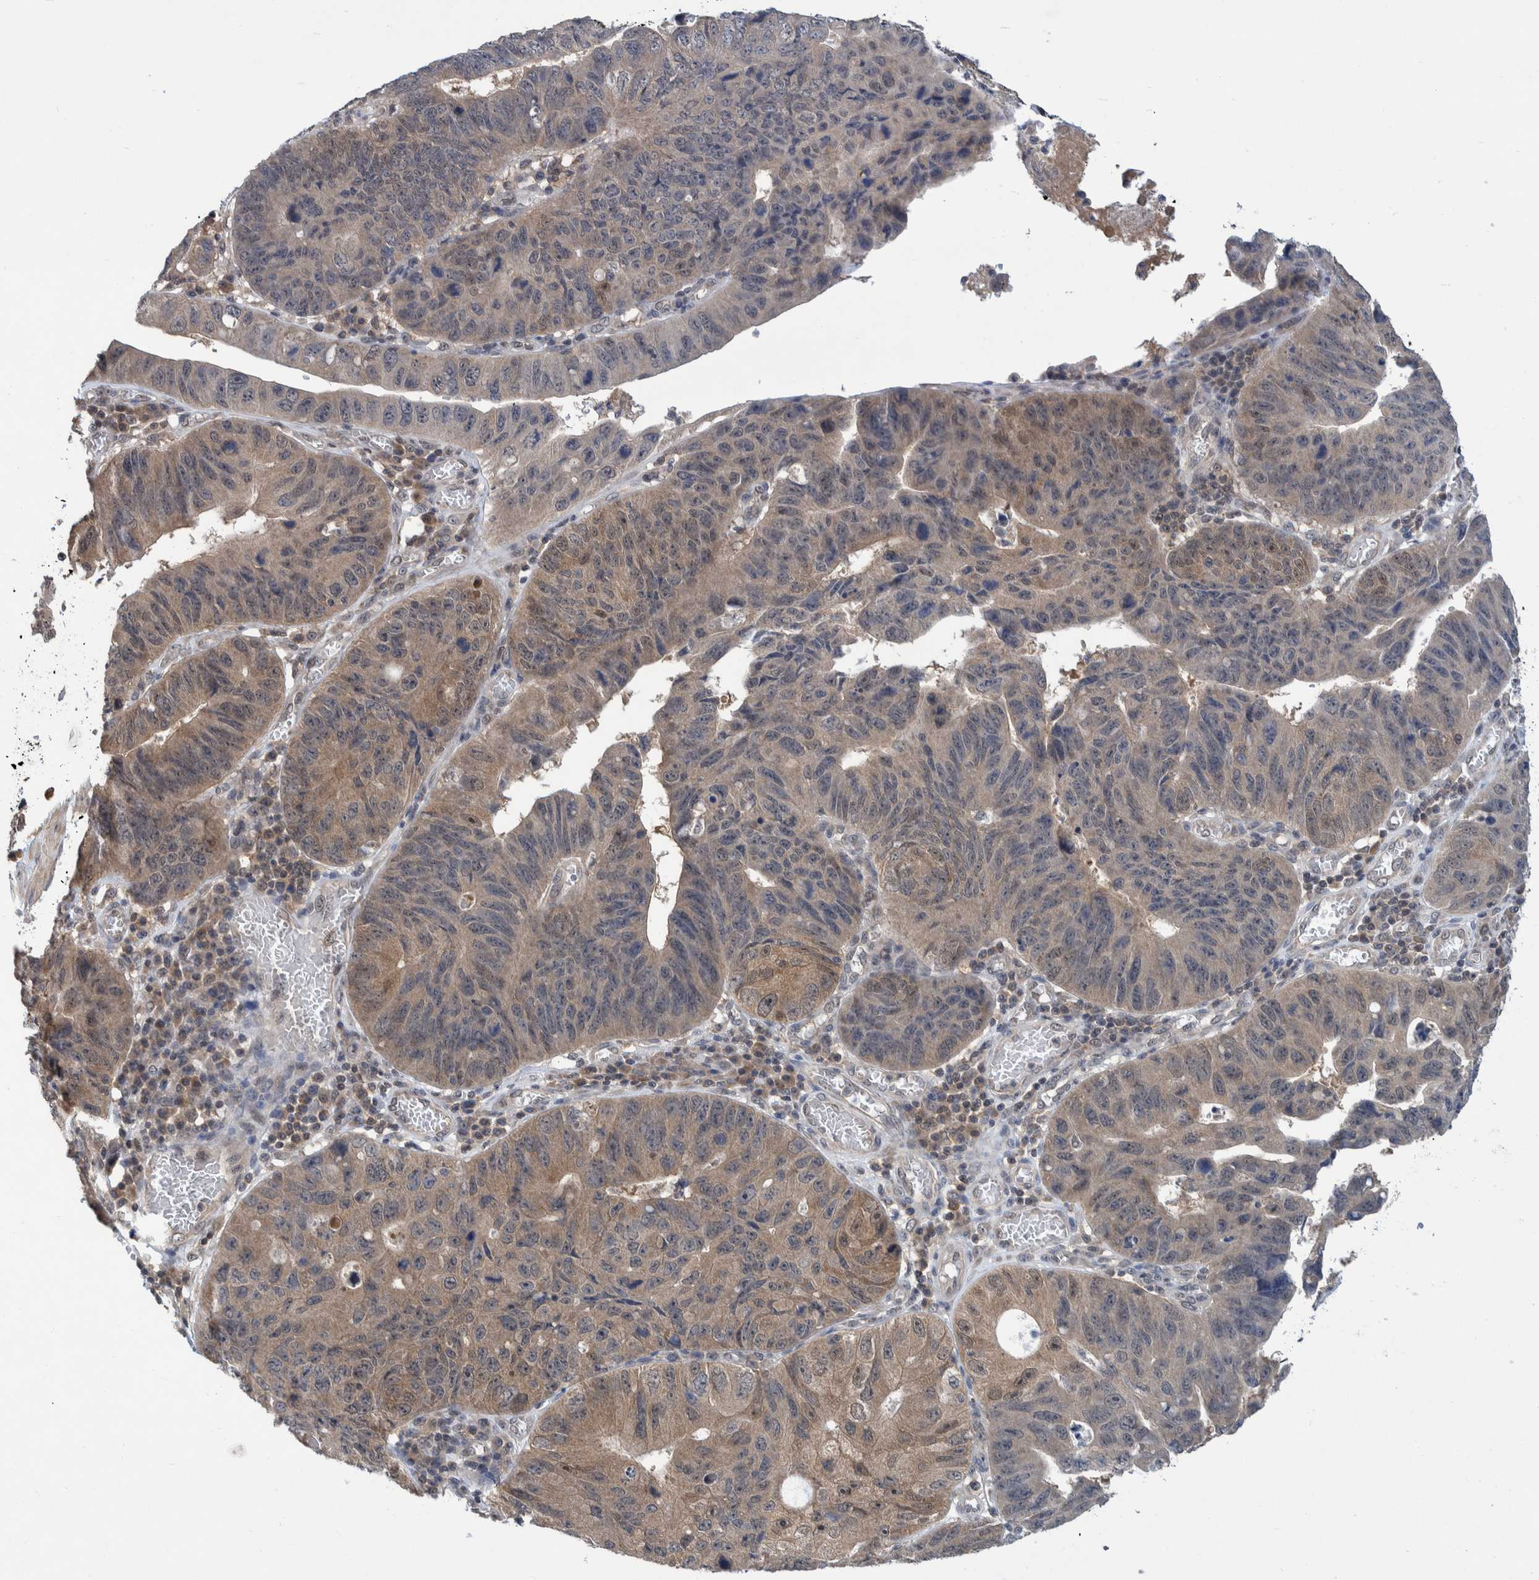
{"staining": {"intensity": "weak", "quantity": "25%-75%", "location": "cytoplasmic/membranous,nuclear"}, "tissue": "stomach cancer", "cell_type": "Tumor cells", "image_type": "cancer", "snomed": [{"axis": "morphology", "description": "Adenocarcinoma, NOS"}, {"axis": "topography", "description": "Stomach"}], "caption": "A low amount of weak cytoplasmic/membranous and nuclear positivity is identified in about 25%-75% of tumor cells in stomach adenocarcinoma tissue.", "gene": "PLPBP", "patient": {"sex": "male", "age": 59}}